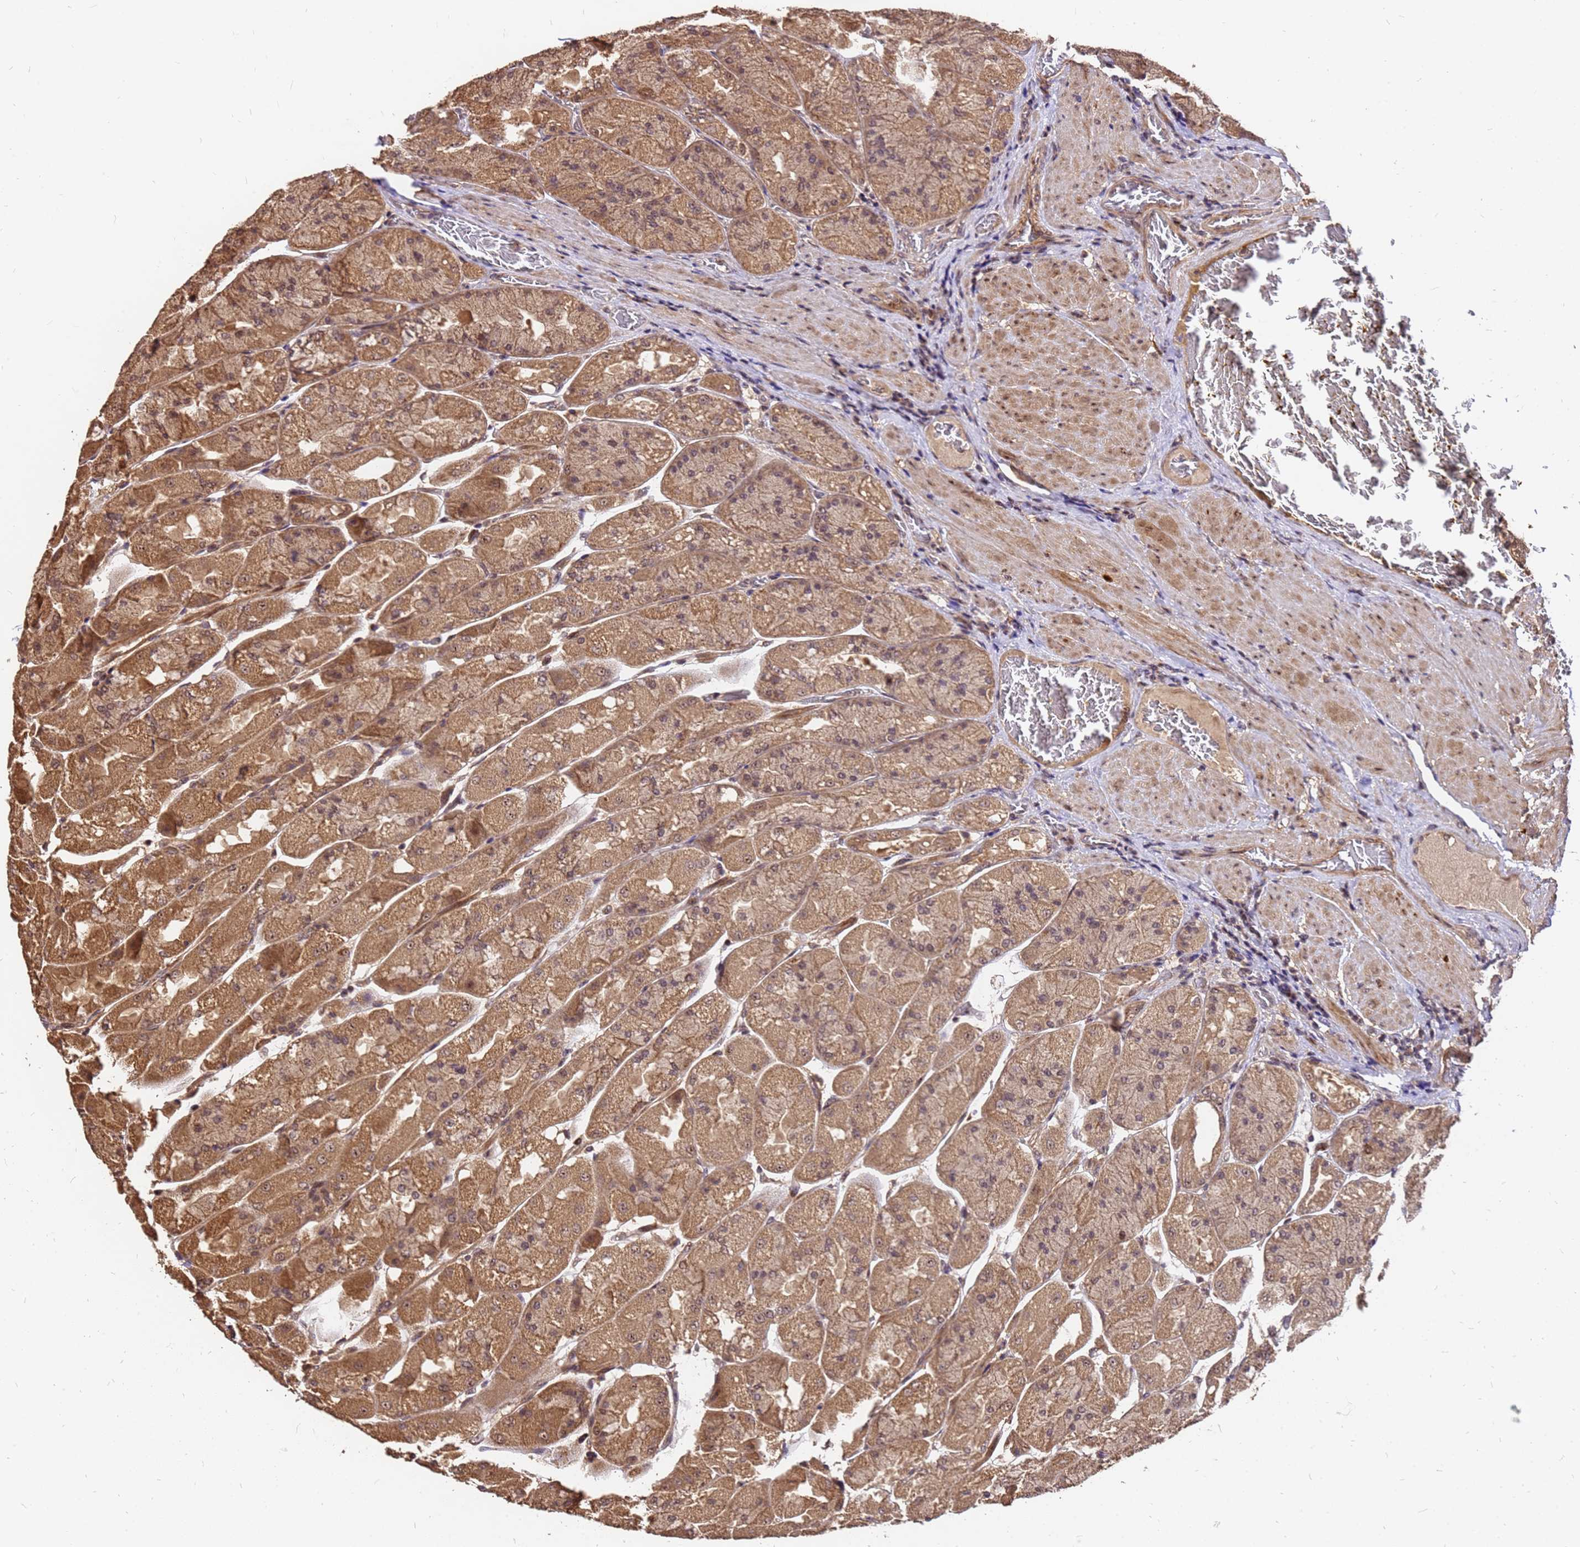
{"staining": {"intensity": "strong", "quantity": ">75%", "location": "cytoplasmic/membranous,nuclear"}, "tissue": "stomach", "cell_type": "Glandular cells", "image_type": "normal", "snomed": [{"axis": "morphology", "description": "Normal tissue, NOS"}, {"axis": "topography", "description": "Stomach"}], "caption": "Strong cytoplasmic/membranous,nuclear staining is identified in approximately >75% of glandular cells in unremarkable stomach. Nuclei are stained in blue.", "gene": "GPATCH8", "patient": {"sex": "female", "age": 61}}